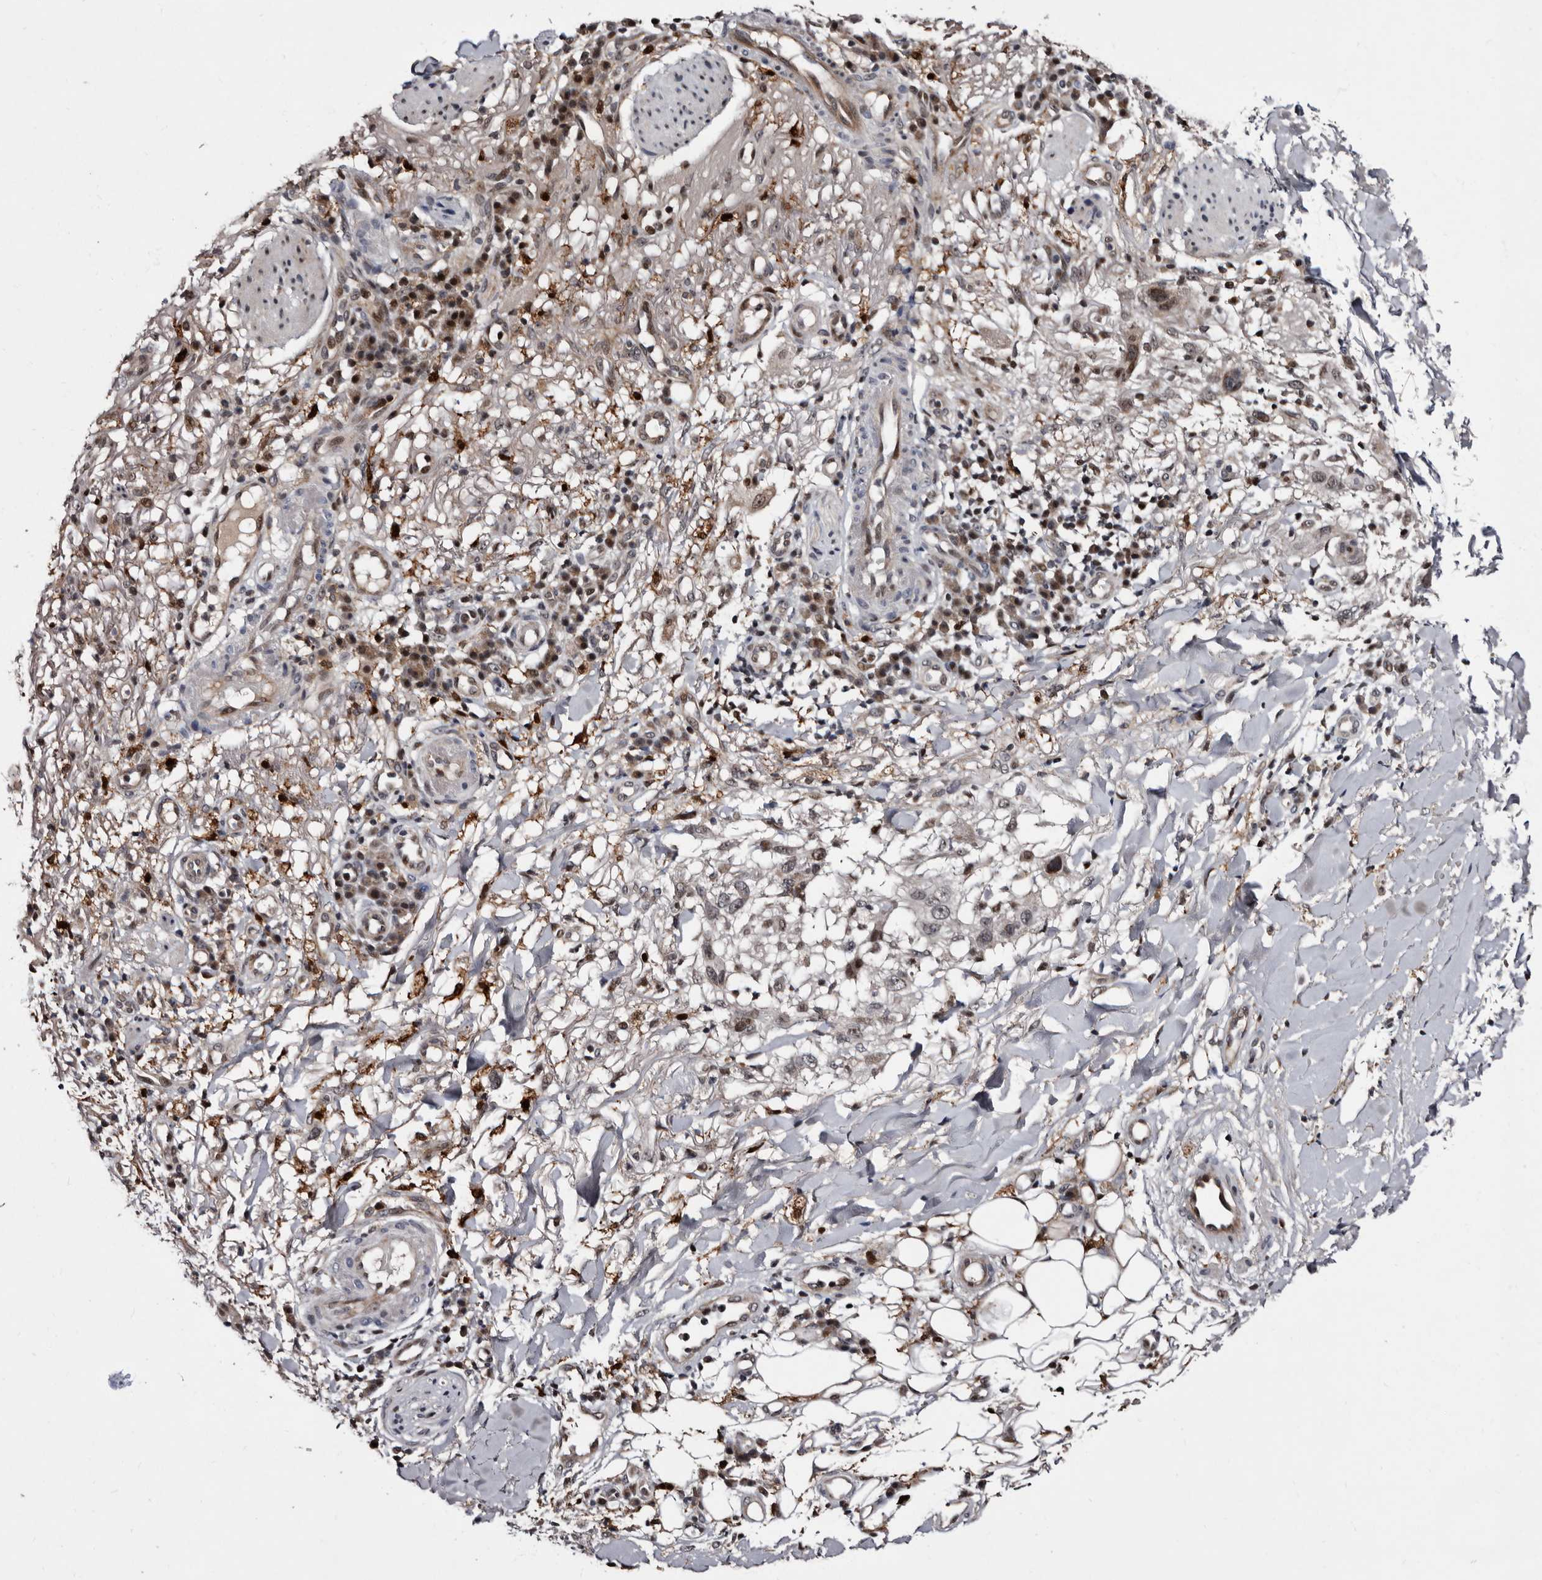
{"staining": {"intensity": "weak", "quantity": "<25%", "location": "nuclear"}, "tissue": "skin cancer", "cell_type": "Tumor cells", "image_type": "cancer", "snomed": [{"axis": "morphology", "description": "Normal tissue, NOS"}, {"axis": "morphology", "description": "Squamous cell carcinoma, NOS"}, {"axis": "topography", "description": "Skin"}], "caption": "The photomicrograph exhibits no significant staining in tumor cells of skin cancer.", "gene": "TNKS", "patient": {"sex": "female", "age": 96}}